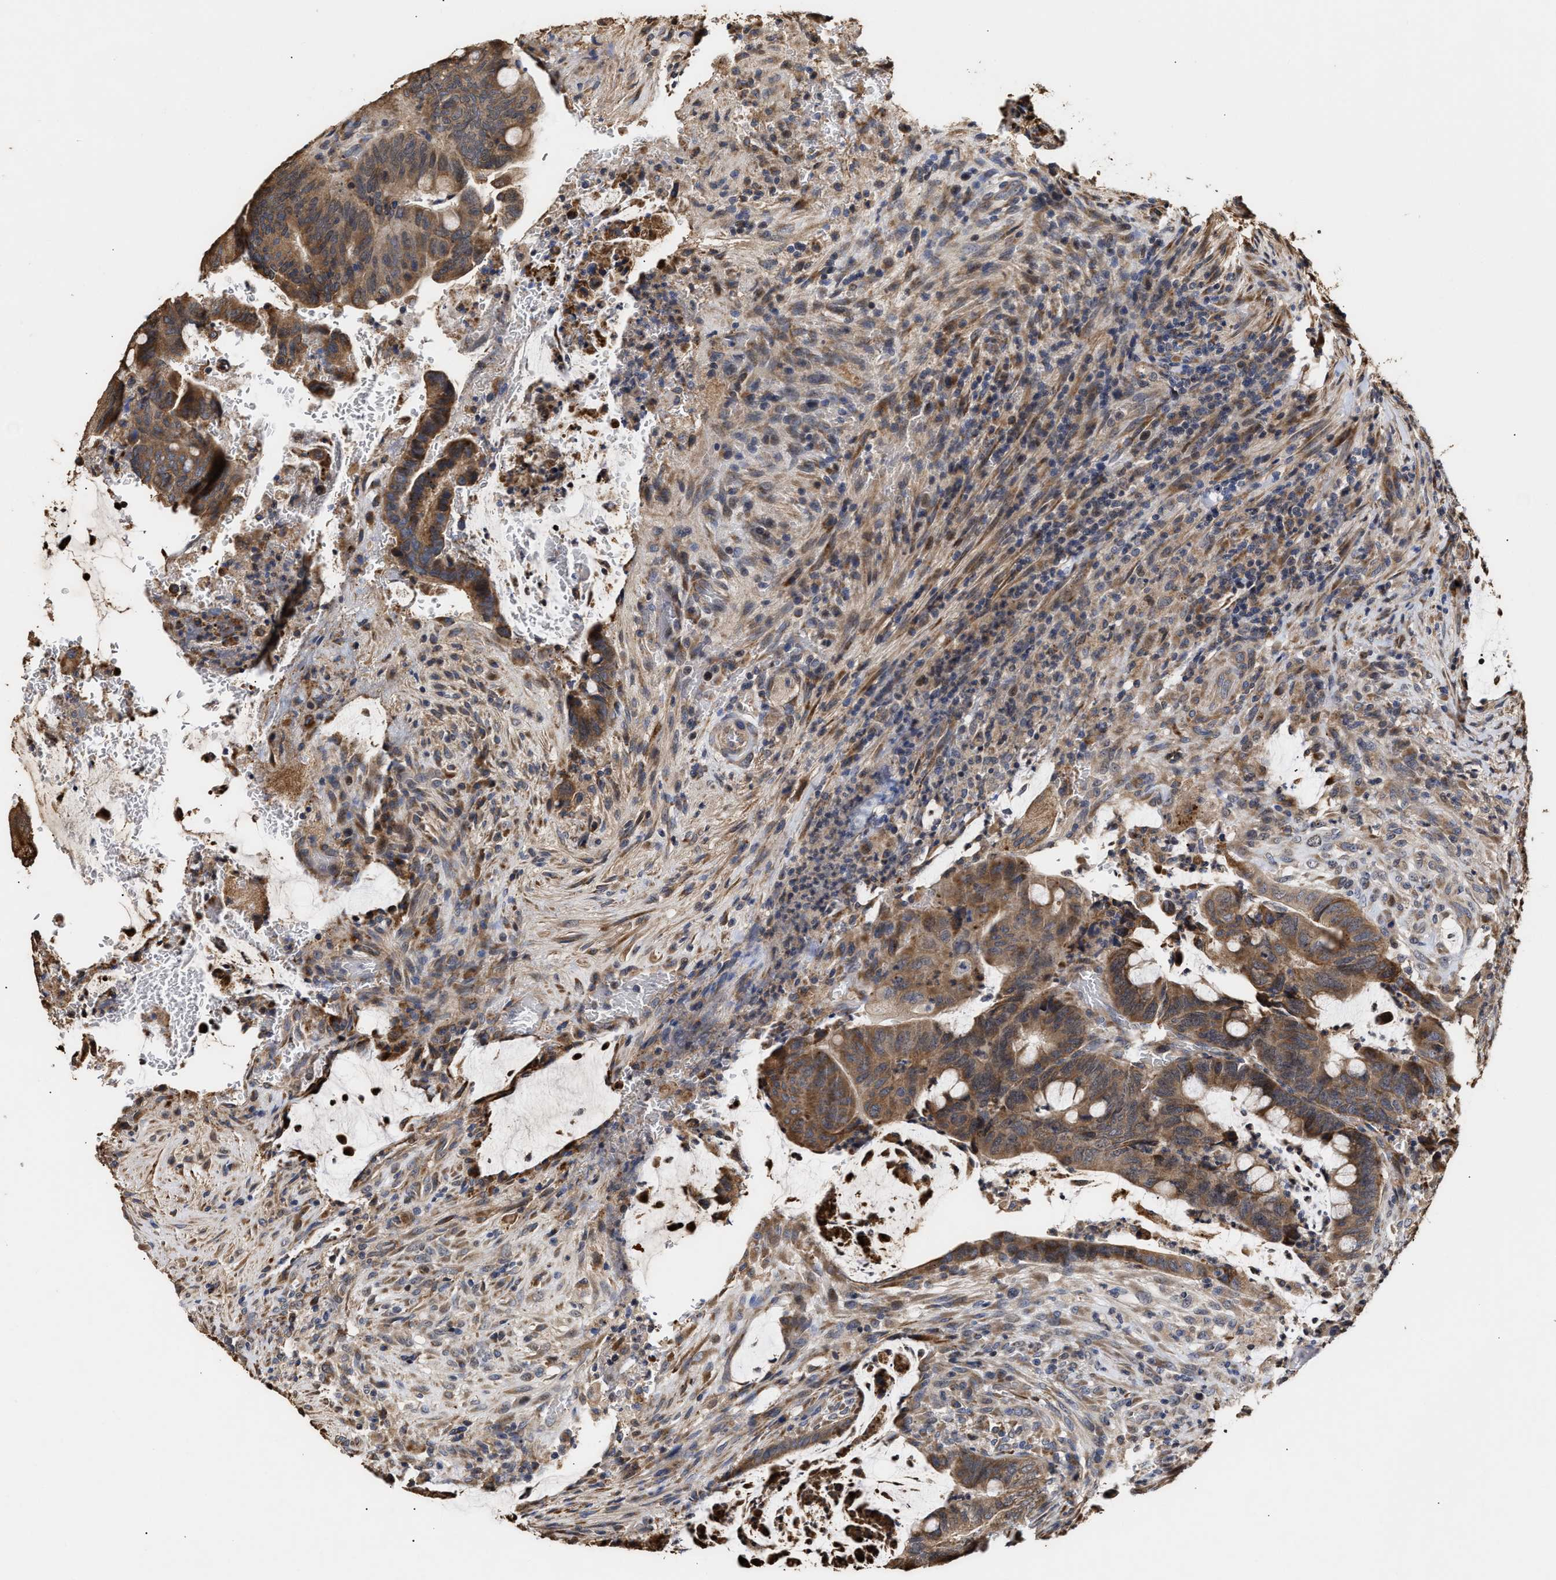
{"staining": {"intensity": "strong", "quantity": ">75%", "location": "cytoplasmic/membranous"}, "tissue": "colorectal cancer", "cell_type": "Tumor cells", "image_type": "cancer", "snomed": [{"axis": "morphology", "description": "Normal tissue, NOS"}, {"axis": "morphology", "description": "Adenocarcinoma, NOS"}, {"axis": "topography", "description": "Rectum"}, {"axis": "topography", "description": "Peripheral nerve tissue"}], "caption": "Immunohistochemistry micrograph of colorectal adenocarcinoma stained for a protein (brown), which shows high levels of strong cytoplasmic/membranous staining in approximately >75% of tumor cells.", "gene": "GOSR1", "patient": {"sex": "male", "age": 92}}